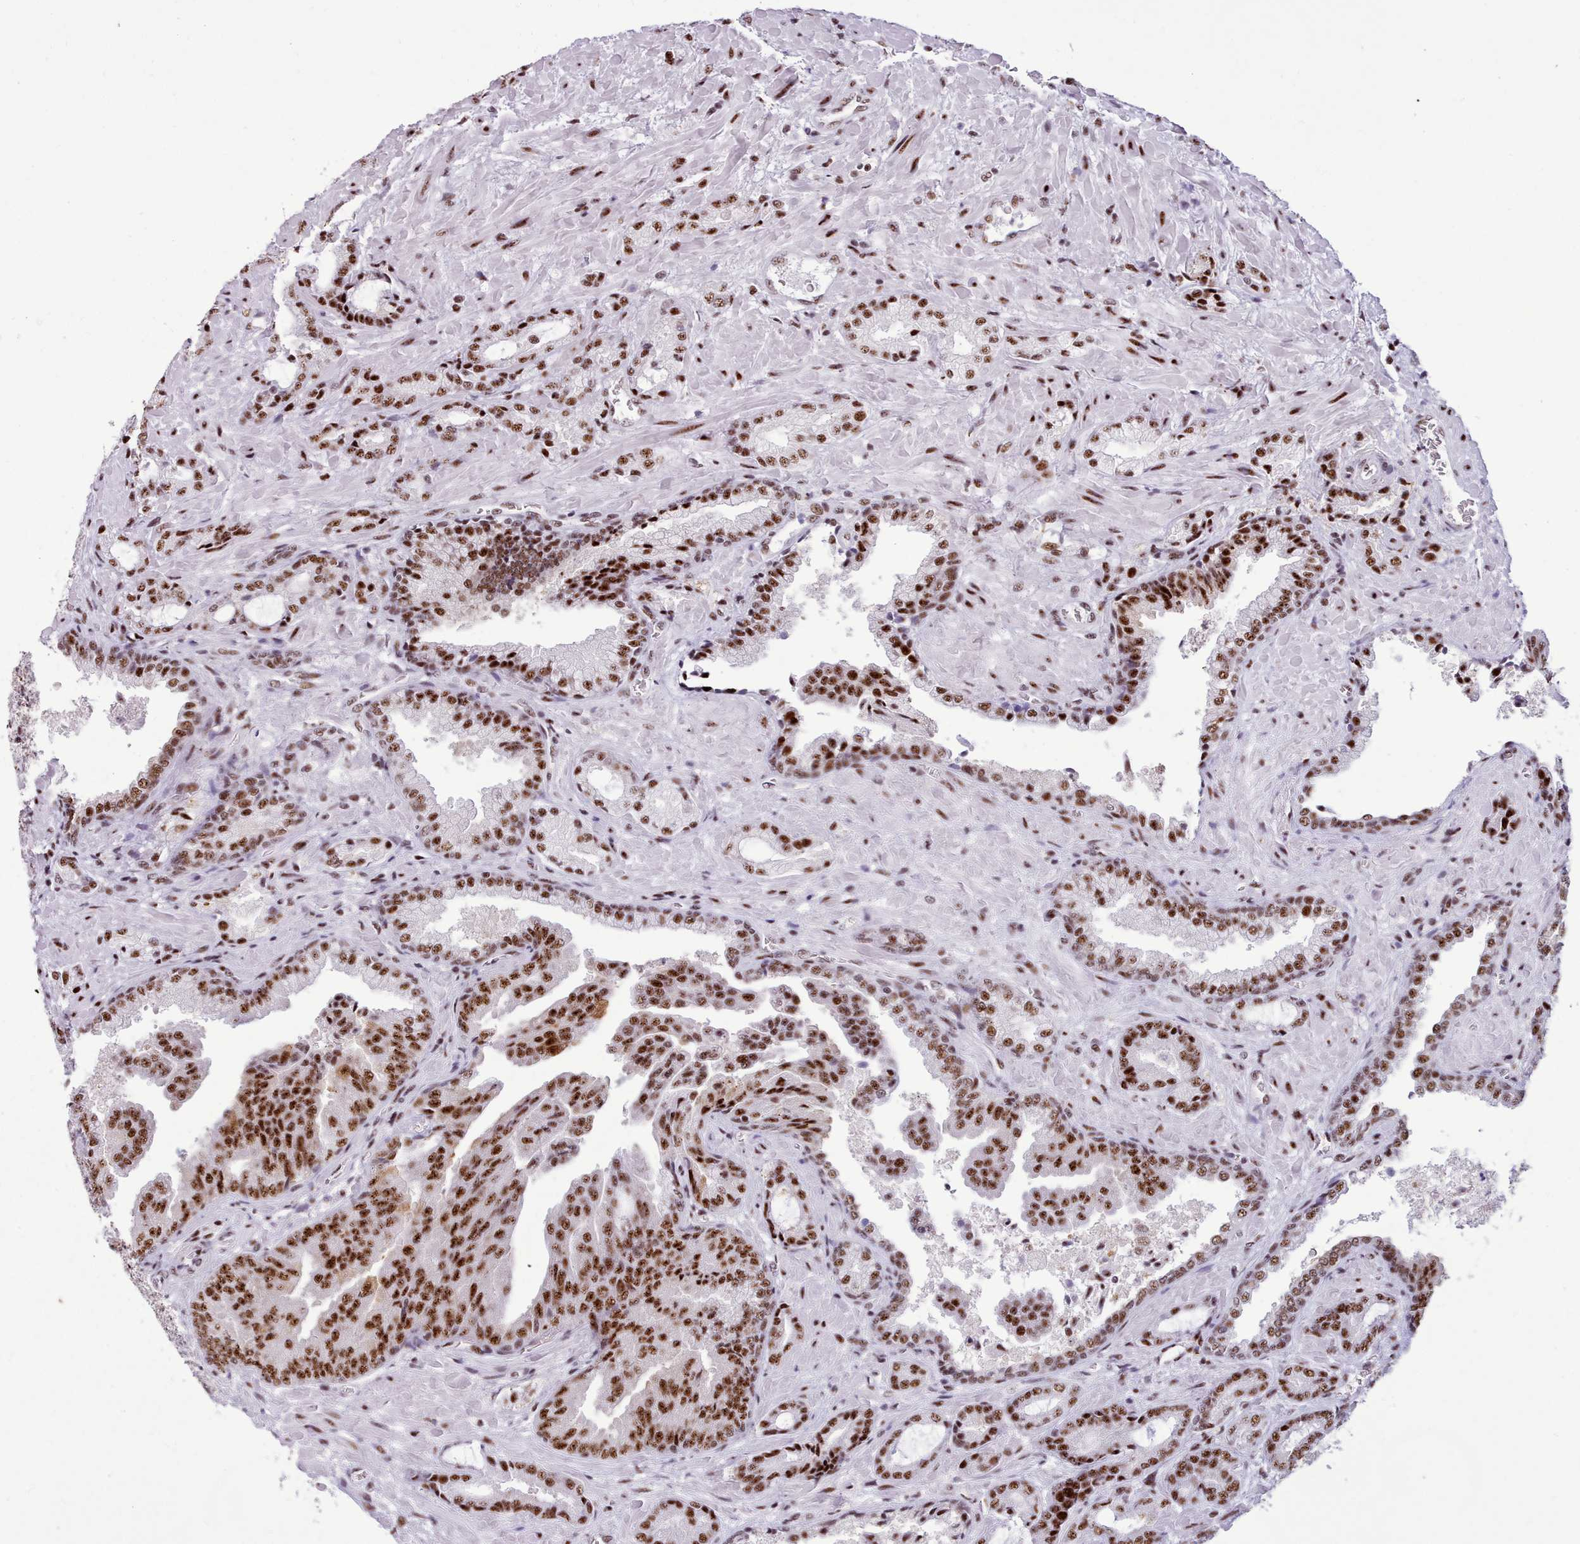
{"staining": {"intensity": "moderate", "quantity": ">75%", "location": "nuclear"}, "tissue": "prostate cancer", "cell_type": "Tumor cells", "image_type": "cancer", "snomed": [{"axis": "morphology", "description": "Adenocarcinoma, High grade"}, {"axis": "topography", "description": "Prostate"}], "caption": "An IHC photomicrograph of neoplastic tissue is shown. Protein staining in brown shows moderate nuclear positivity in prostate cancer within tumor cells.", "gene": "TMEM35B", "patient": {"sex": "male", "age": 68}}